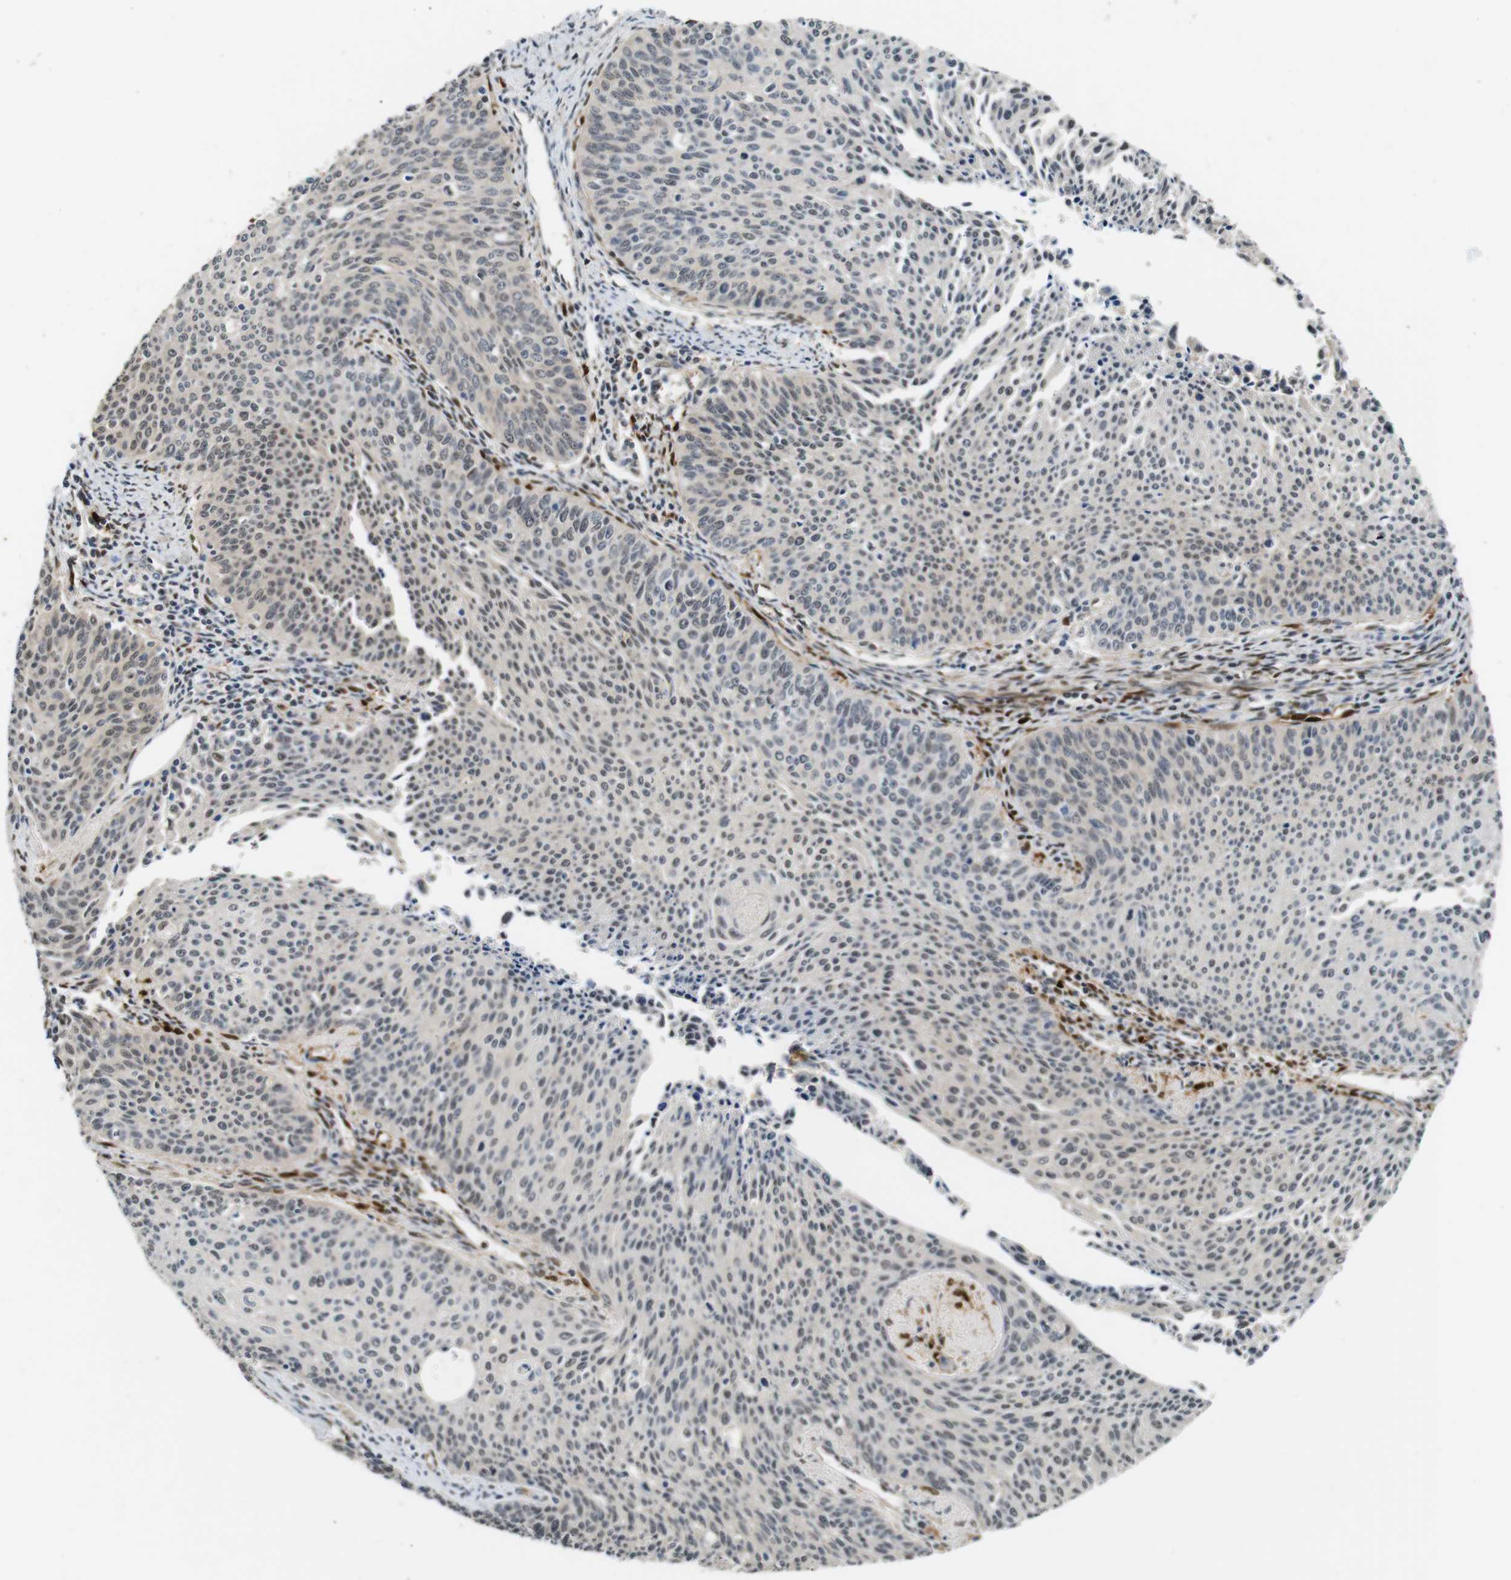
{"staining": {"intensity": "weak", "quantity": "25%-75%", "location": "cytoplasmic/membranous,nuclear"}, "tissue": "cervical cancer", "cell_type": "Tumor cells", "image_type": "cancer", "snomed": [{"axis": "morphology", "description": "Squamous cell carcinoma, NOS"}, {"axis": "topography", "description": "Cervix"}], "caption": "Immunohistochemistry (IHC) histopathology image of cervical cancer stained for a protein (brown), which demonstrates low levels of weak cytoplasmic/membranous and nuclear expression in about 25%-75% of tumor cells.", "gene": "LXN", "patient": {"sex": "female", "age": 55}}